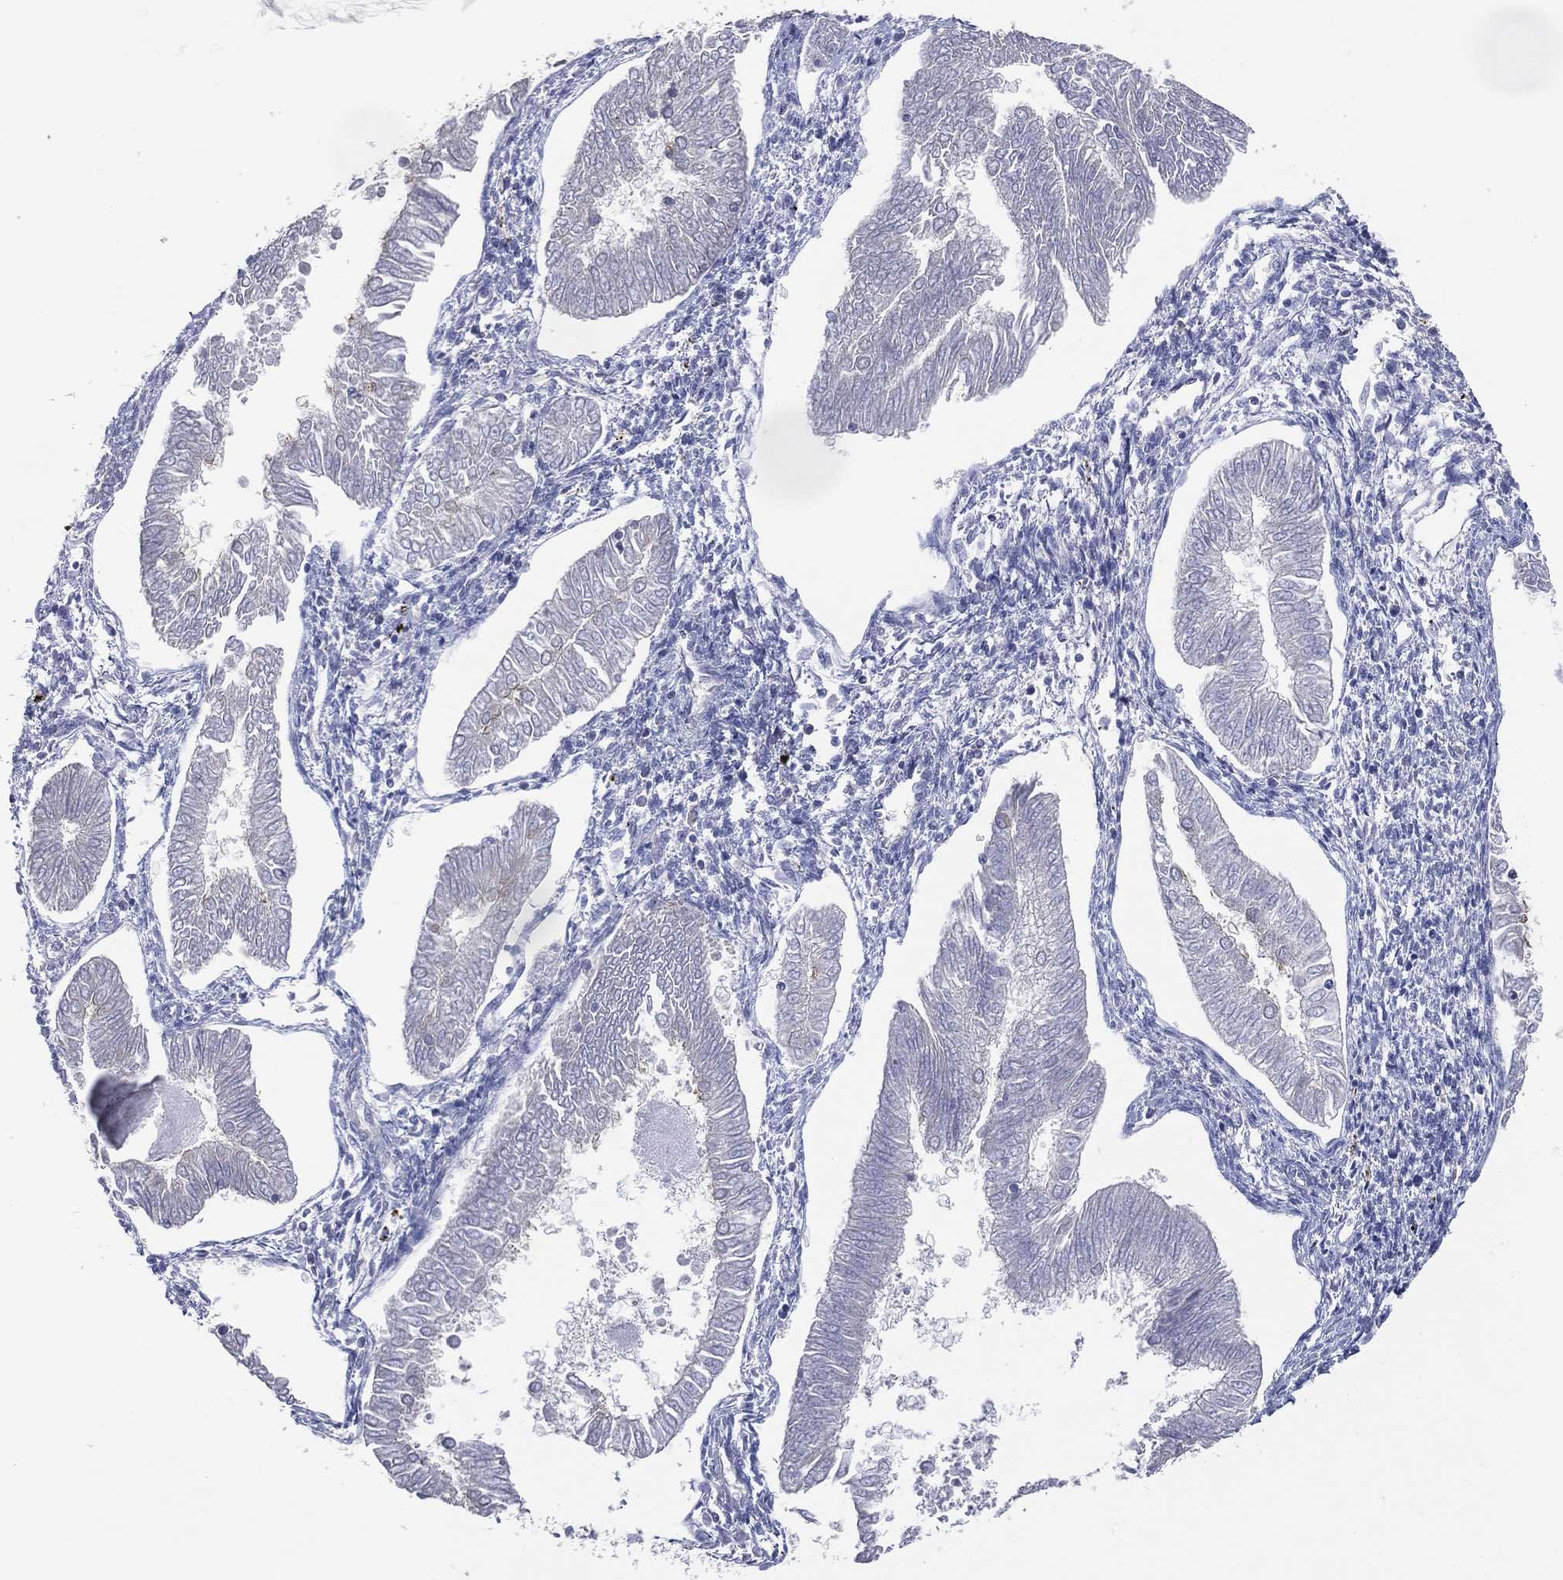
{"staining": {"intensity": "negative", "quantity": "none", "location": "none"}, "tissue": "endometrial cancer", "cell_type": "Tumor cells", "image_type": "cancer", "snomed": [{"axis": "morphology", "description": "Adenocarcinoma, NOS"}, {"axis": "topography", "description": "Endometrium"}], "caption": "The histopathology image exhibits no significant positivity in tumor cells of adenocarcinoma (endometrial).", "gene": "DNAH7", "patient": {"sex": "female", "age": 53}}